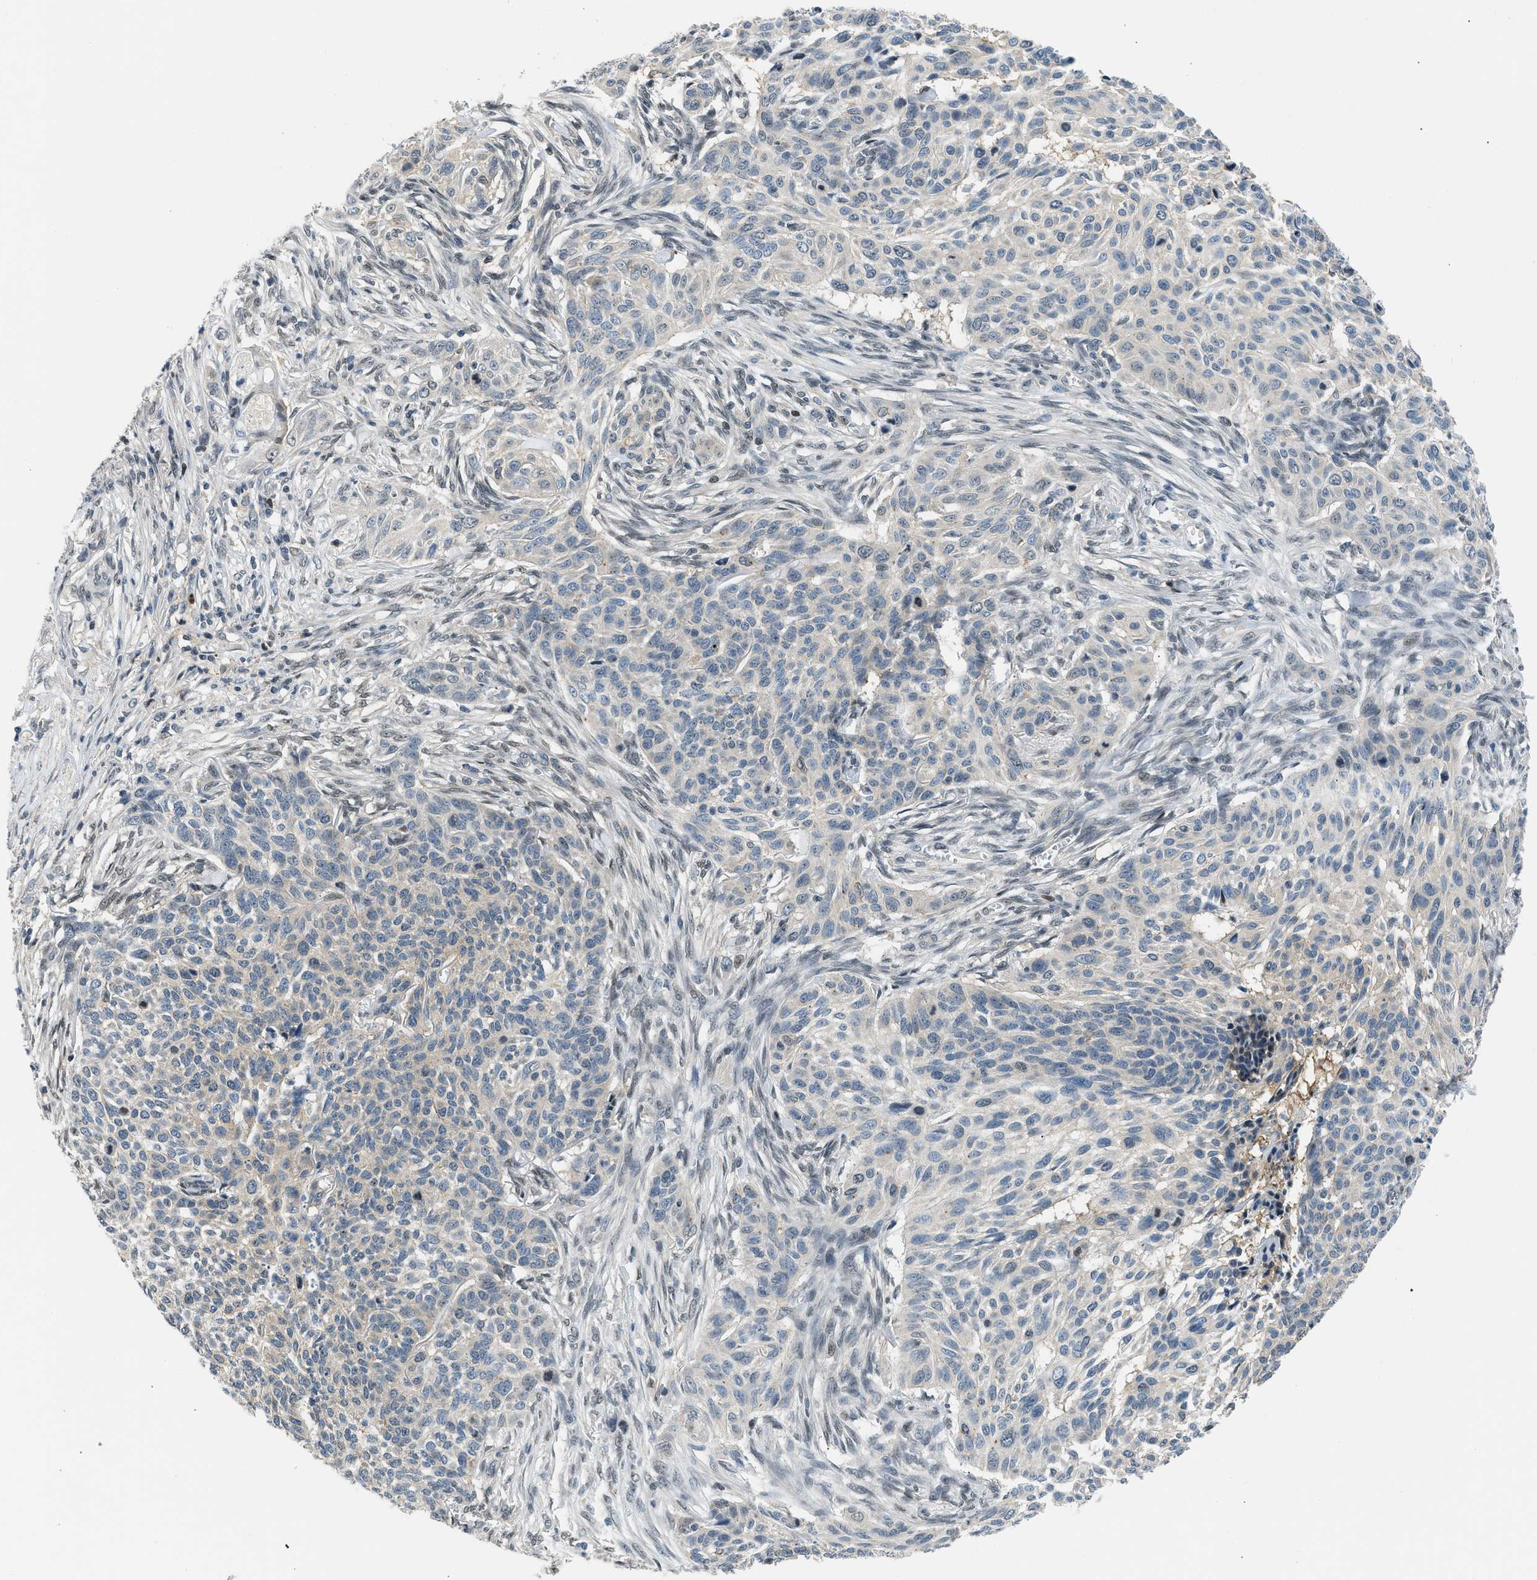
{"staining": {"intensity": "negative", "quantity": "none", "location": "none"}, "tissue": "skin cancer", "cell_type": "Tumor cells", "image_type": "cancer", "snomed": [{"axis": "morphology", "description": "Basal cell carcinoma"}, {"axis": "topography", "description": "Skin"}], "caption": "IHC of skin cancer reveals no positivity in tumor cells.", "gene": "OLIG3", "patient": {"sex": "male", "age": 85}}